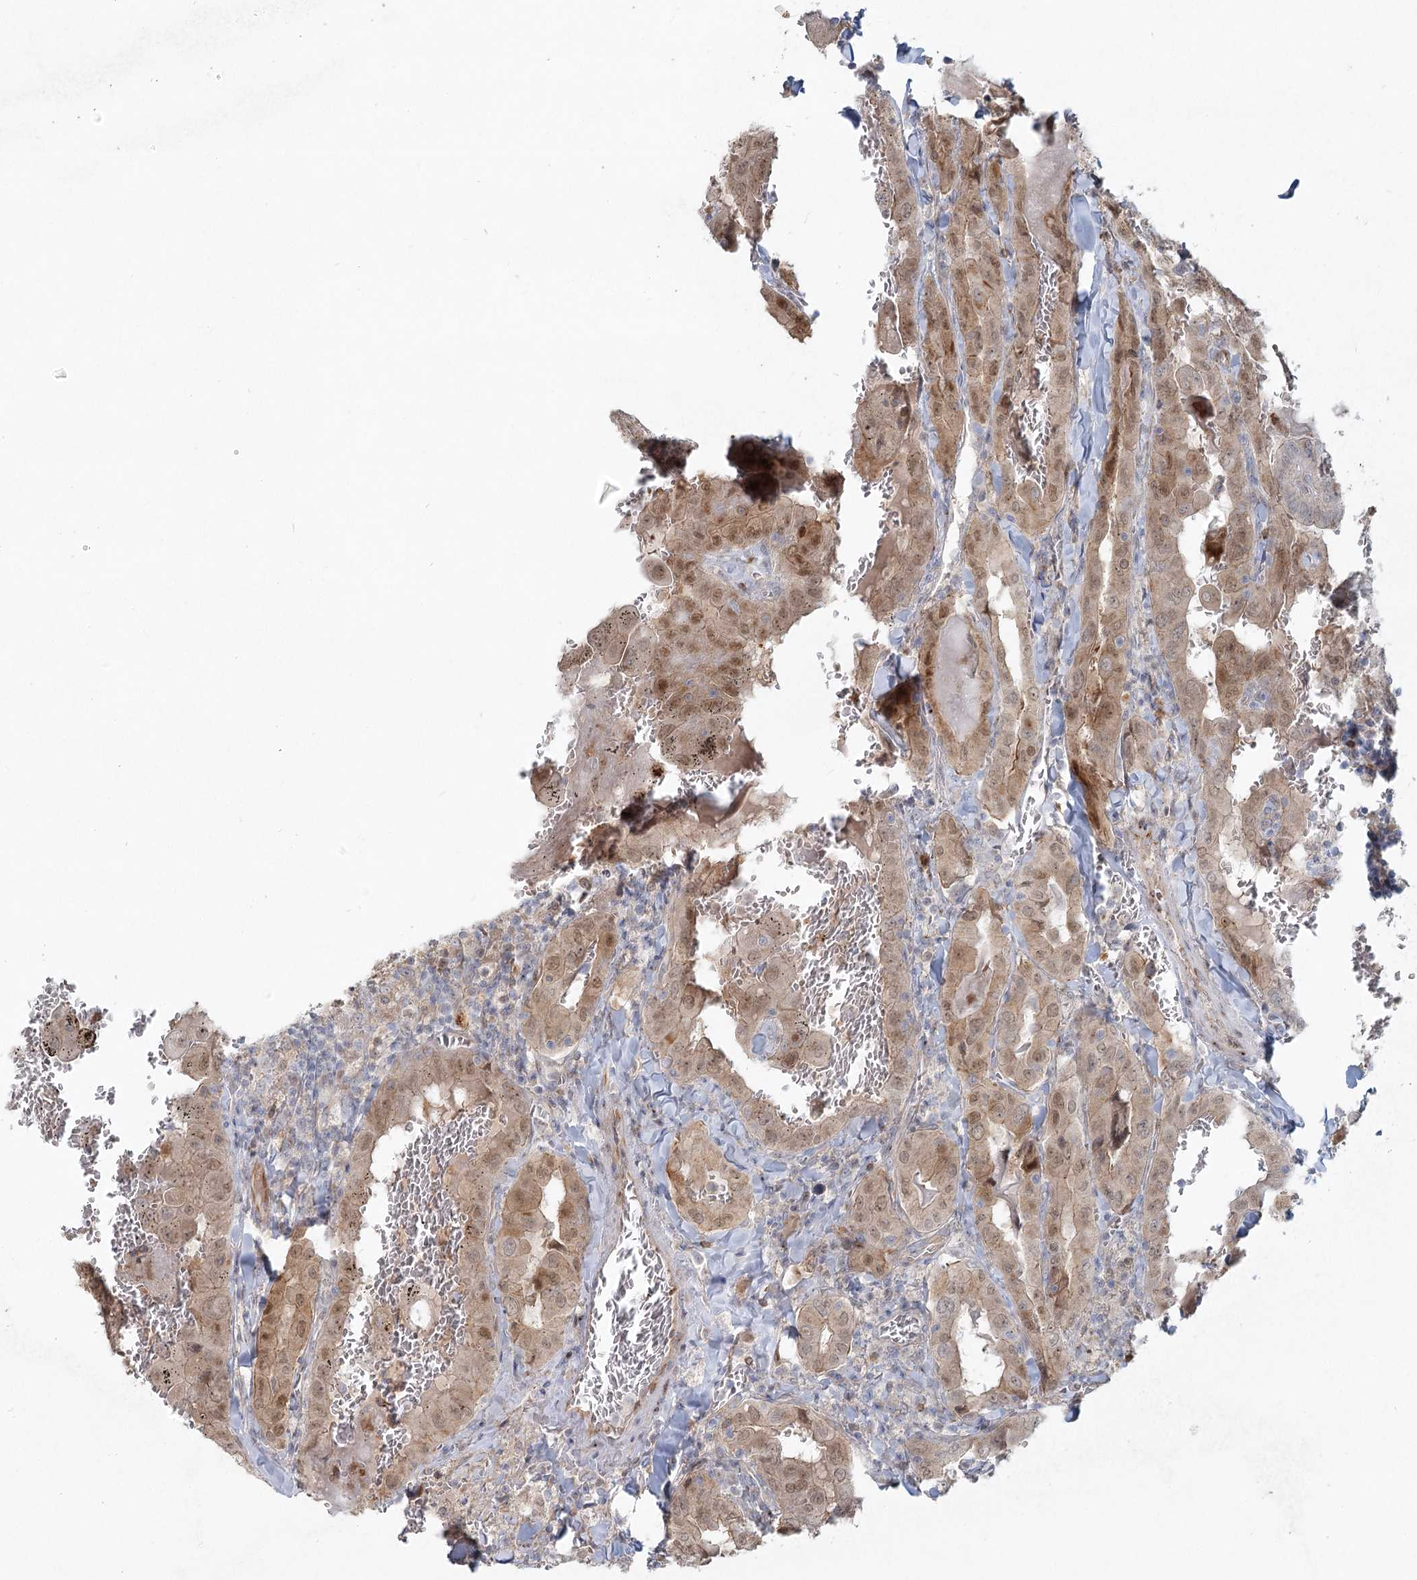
{"staining": {"intensity": "moderate", "quantity": "<25%", "location": "cytoplasmic/membranous,nuclear"}, "tissue": "thyroid cancer", "cell_type": "Tumor cells", "image_type": "cancer", "snomed": [{"axis": "morphology", "description": "Papillary adenocarcinoma, NOS"}, {"axis": "topography", "description": "Thyroid gland"}], "caption": "Protein analysis of thyroid cancer (papillary adenocarcinoma) tissue shows moderate cytoplasmic/membranous and nuclear positivity in approximately <25% of tumor cells.", "gene": "LRP2BP", "patient": {"sex": "female", "age": 72}}